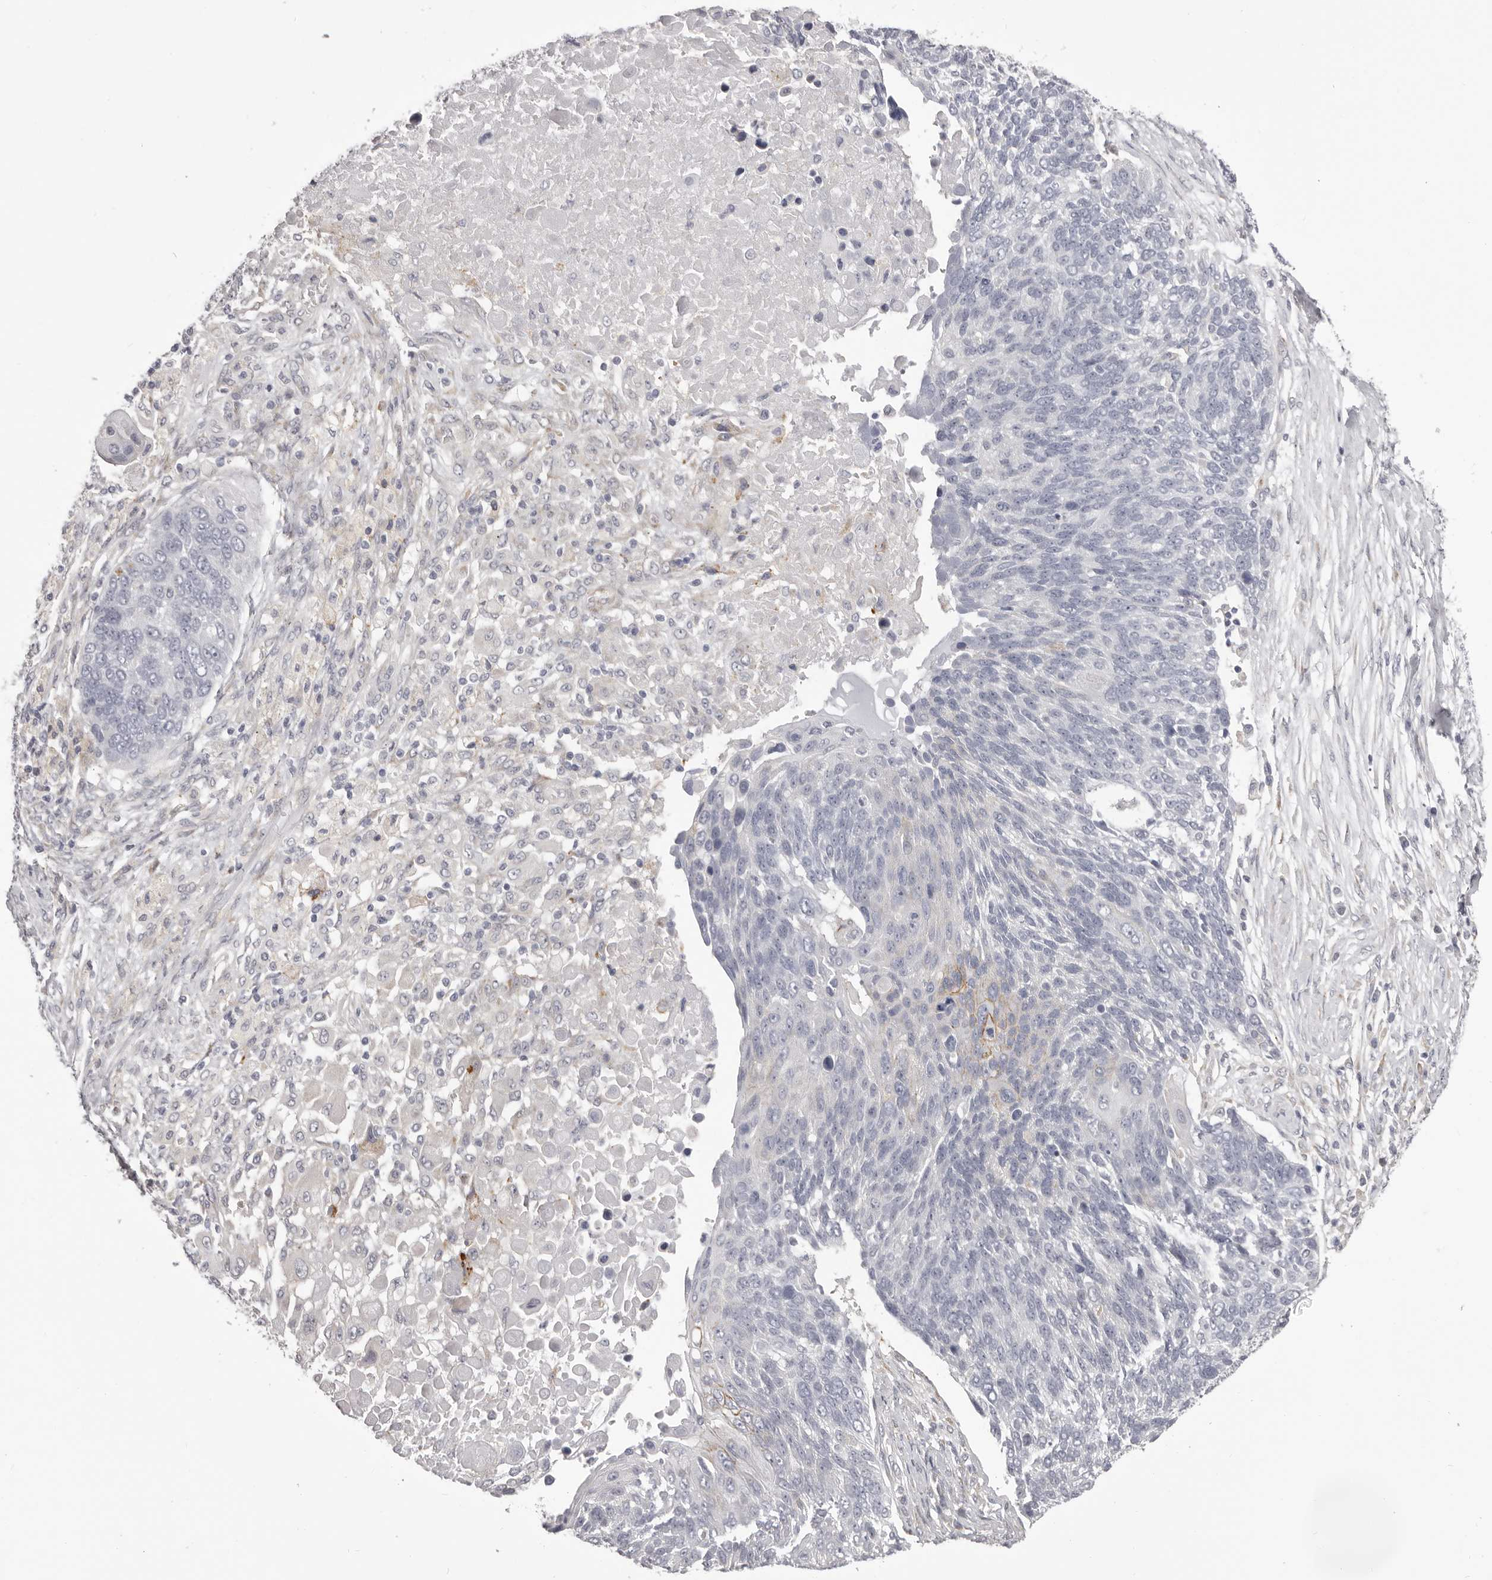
{"staining": {"intensity": "negative", "quantity": "none", "location": "none"}, "tissue": "lung cancer", "cell_type": "Tumor cells", "image_type": "cancer", "snomed": [{"axis": "morphology", "description": "Squamous cell carcinoma, NOS"}, {"axis": "topography", "description": "Lung"}], "caption": "This is a histopathology image of immunohistochemistry (IHC) staining of lung cancer, which shows no staining in tumor cells.", "gene": "OTUD3", "patient": {"sex": "male", "age": 66}}